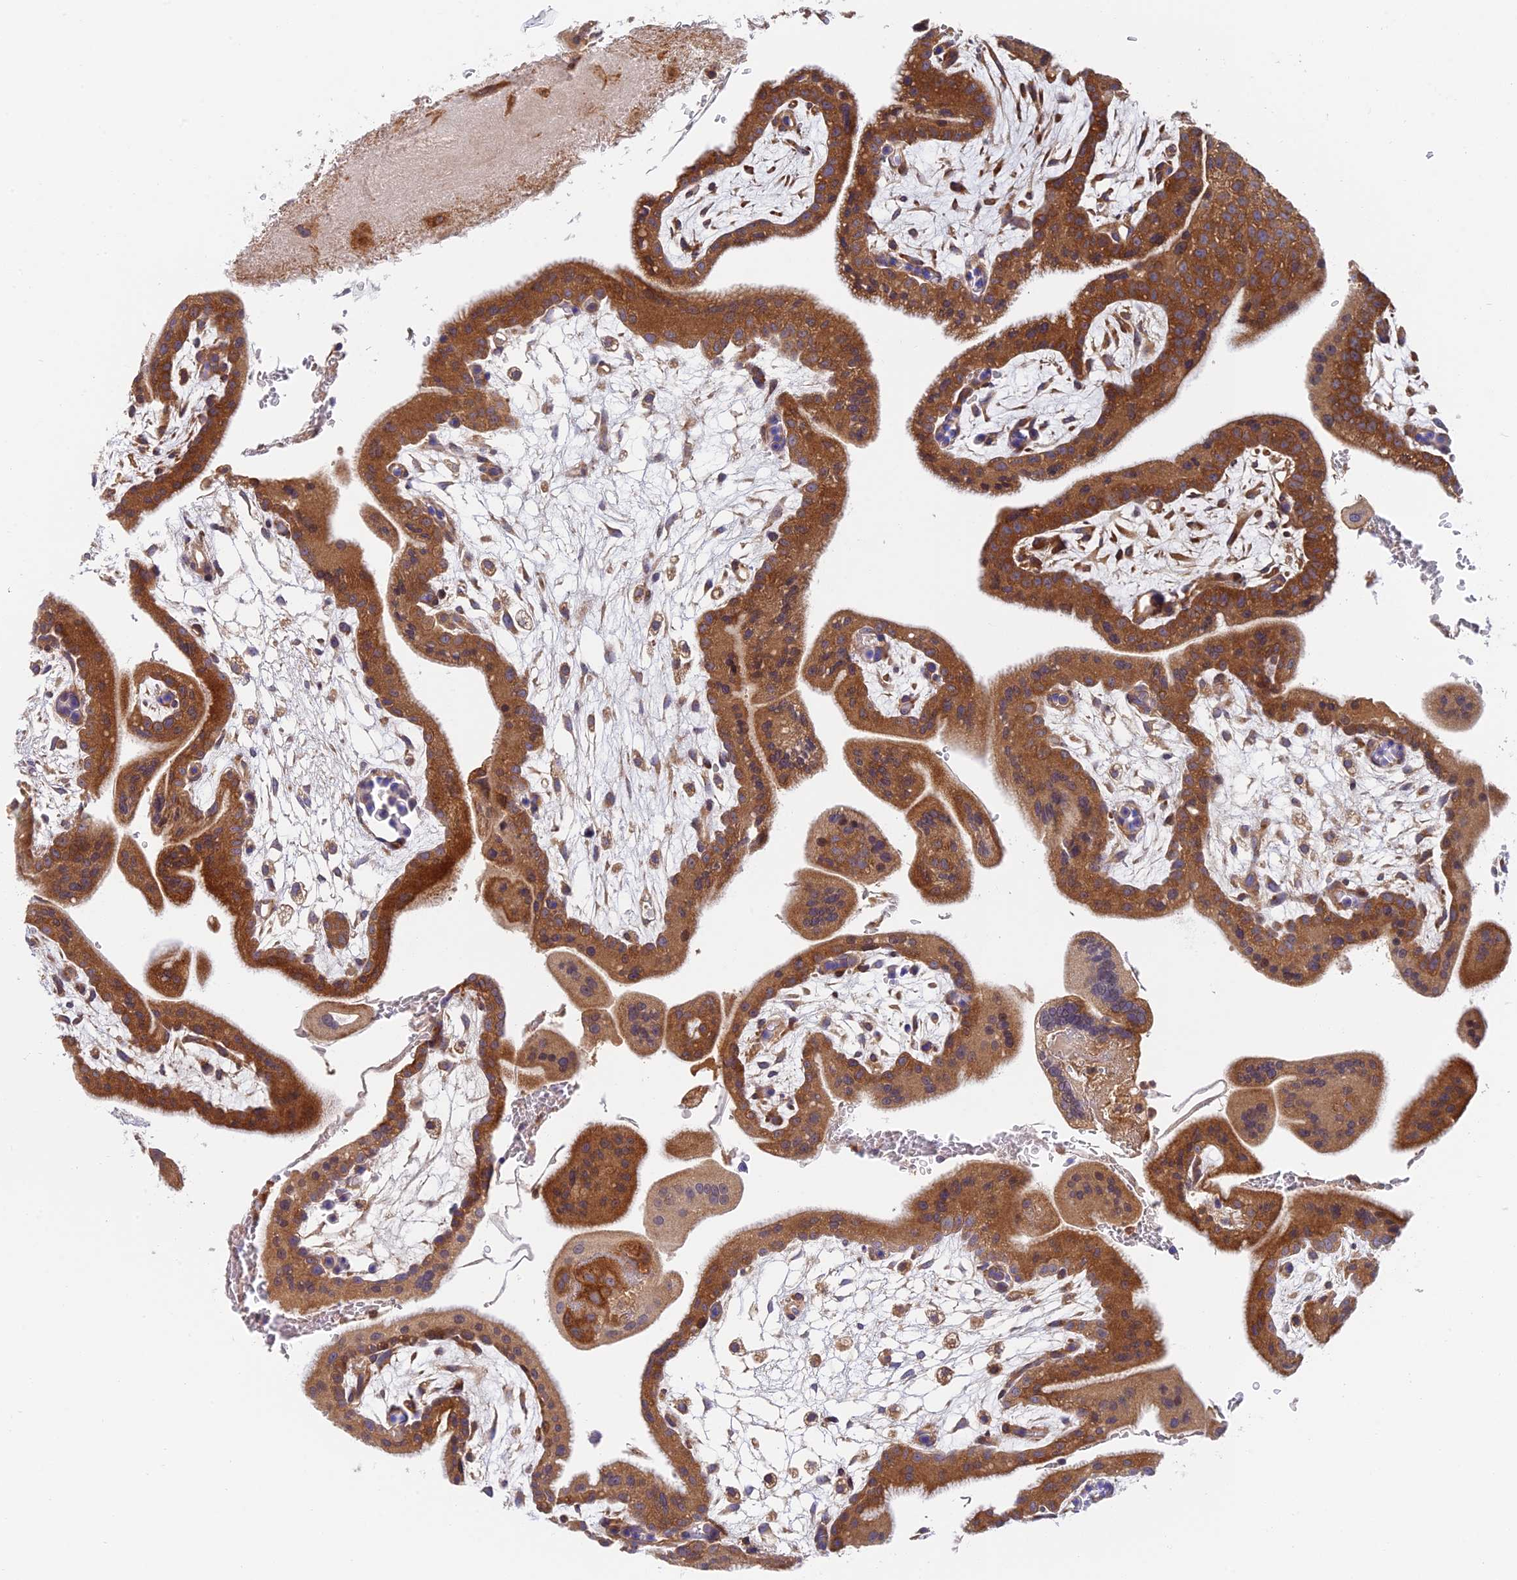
{"staining": {"intensity": "moderate", "quantity": ">75%", "location": "cytoplasmic/membranous"}, "tissue": "placenta", "cell_type": "Decidual cells", "image_type": "normal", "snomed": [{"axis": "morphology", "description": "Normal tissue, NOS"}, {"axis": "topography", "description": "Placenta"}], "caption": "Protein expression analysis of normal placenta shows moderate cytoplasmic/membranous expression in approximately >75% of decidual cells. (IHC, brightfield microscopy, high magnification).", "gene": "IPO5", "patient": {"sex": "female", "age": 35}}